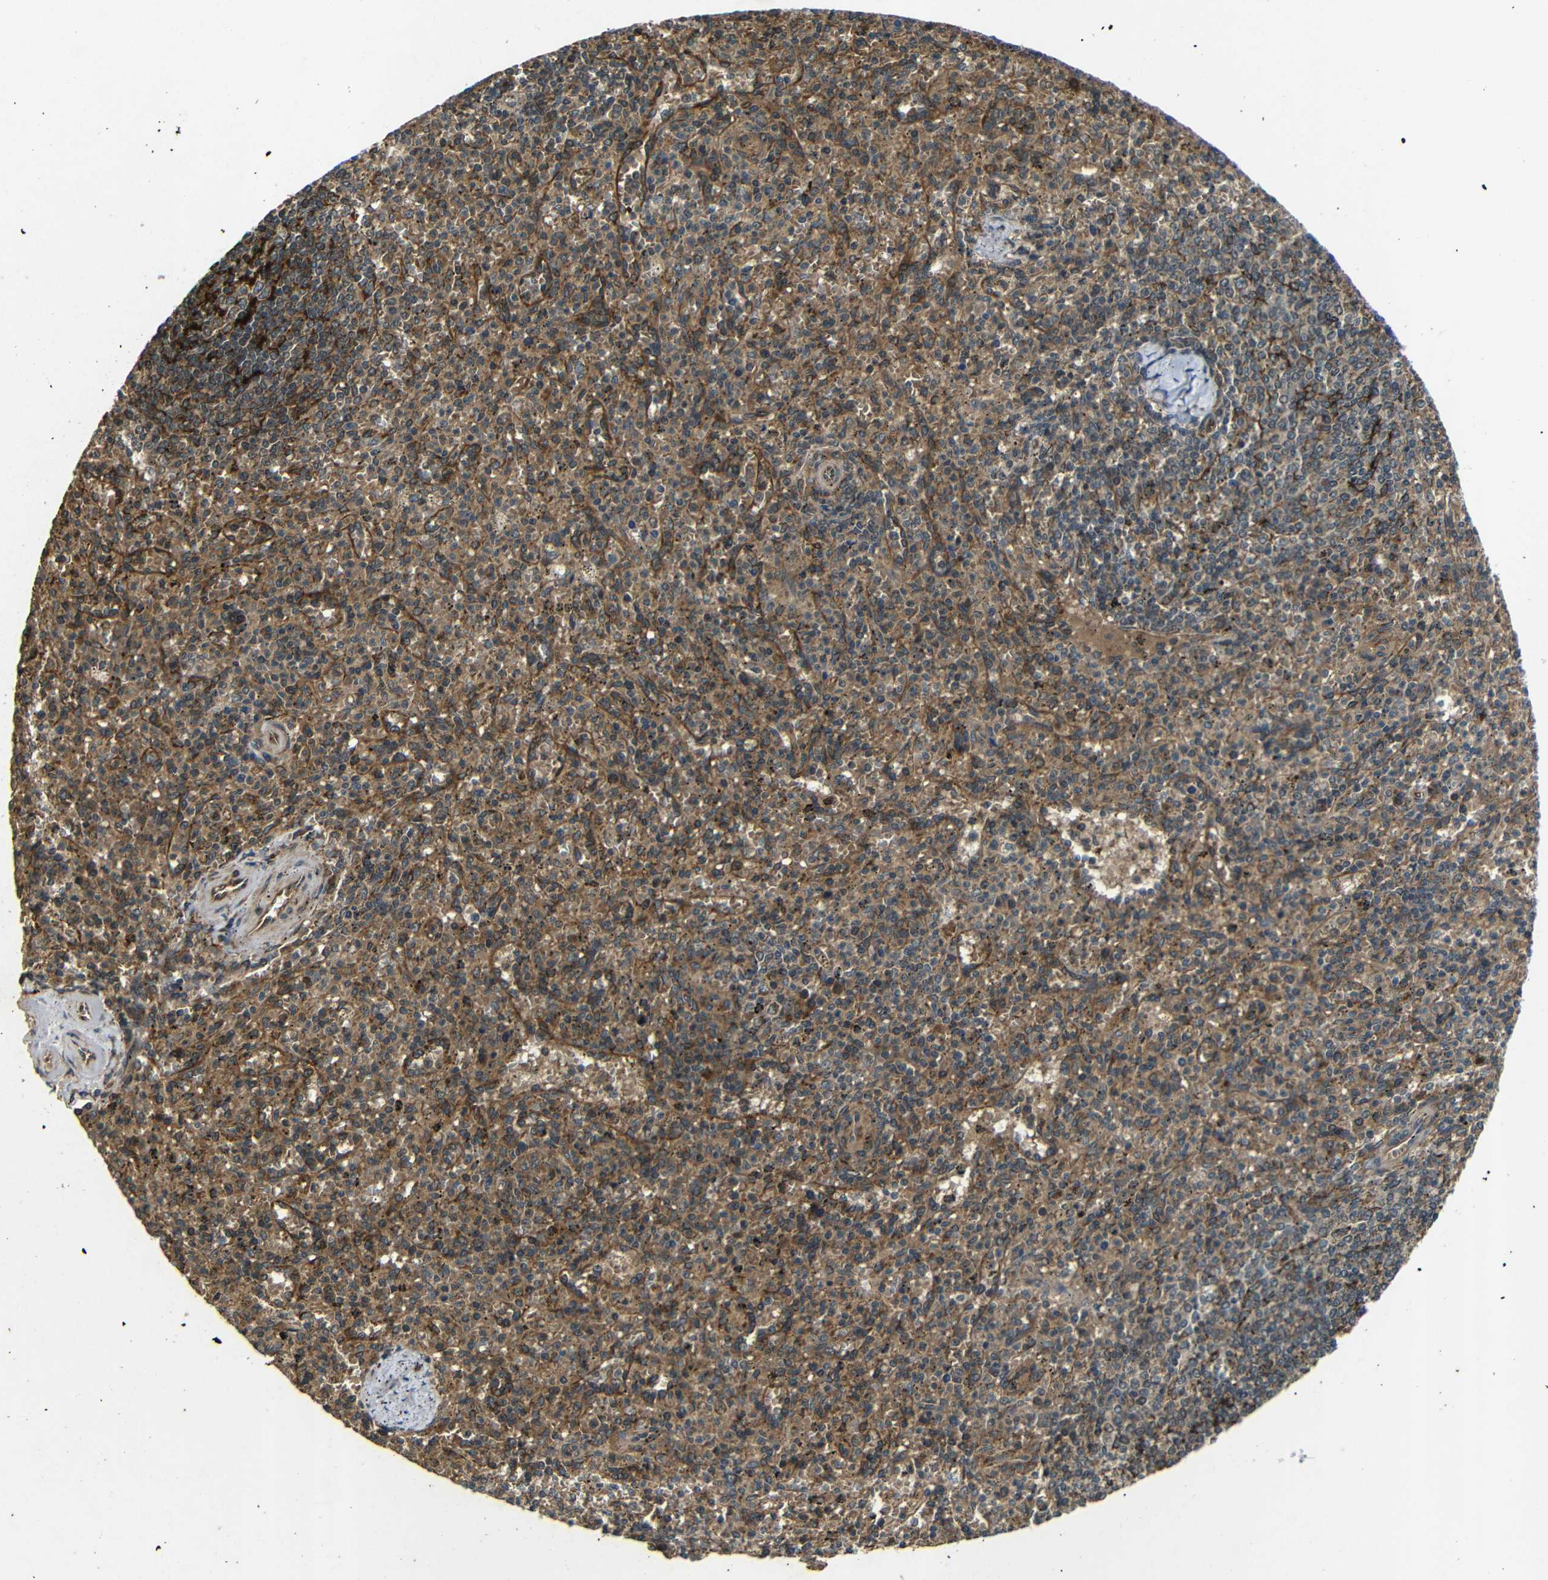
{"staining": {"intensity": "moderate", "quantity": ">75%", "location": "cytoplasmic/membranous"}, "tissue": "spleen", "cell_type": "Cells in red pulp", "image_type": "normal", "snomed": [{"axis": "morphology", "description": "Normal tissue, NOS"}, {"axis": "topography", "description": "Spleen"}], "caption": "There is medium levels of moderate cytoplasmic/membranous expression in cells in red pulp of unremarkable spleen, as demonstrated by immunohistochemical staining (brown color).", "gene": "TRPC1", "patient": {"sex": "male", "age": 72}}